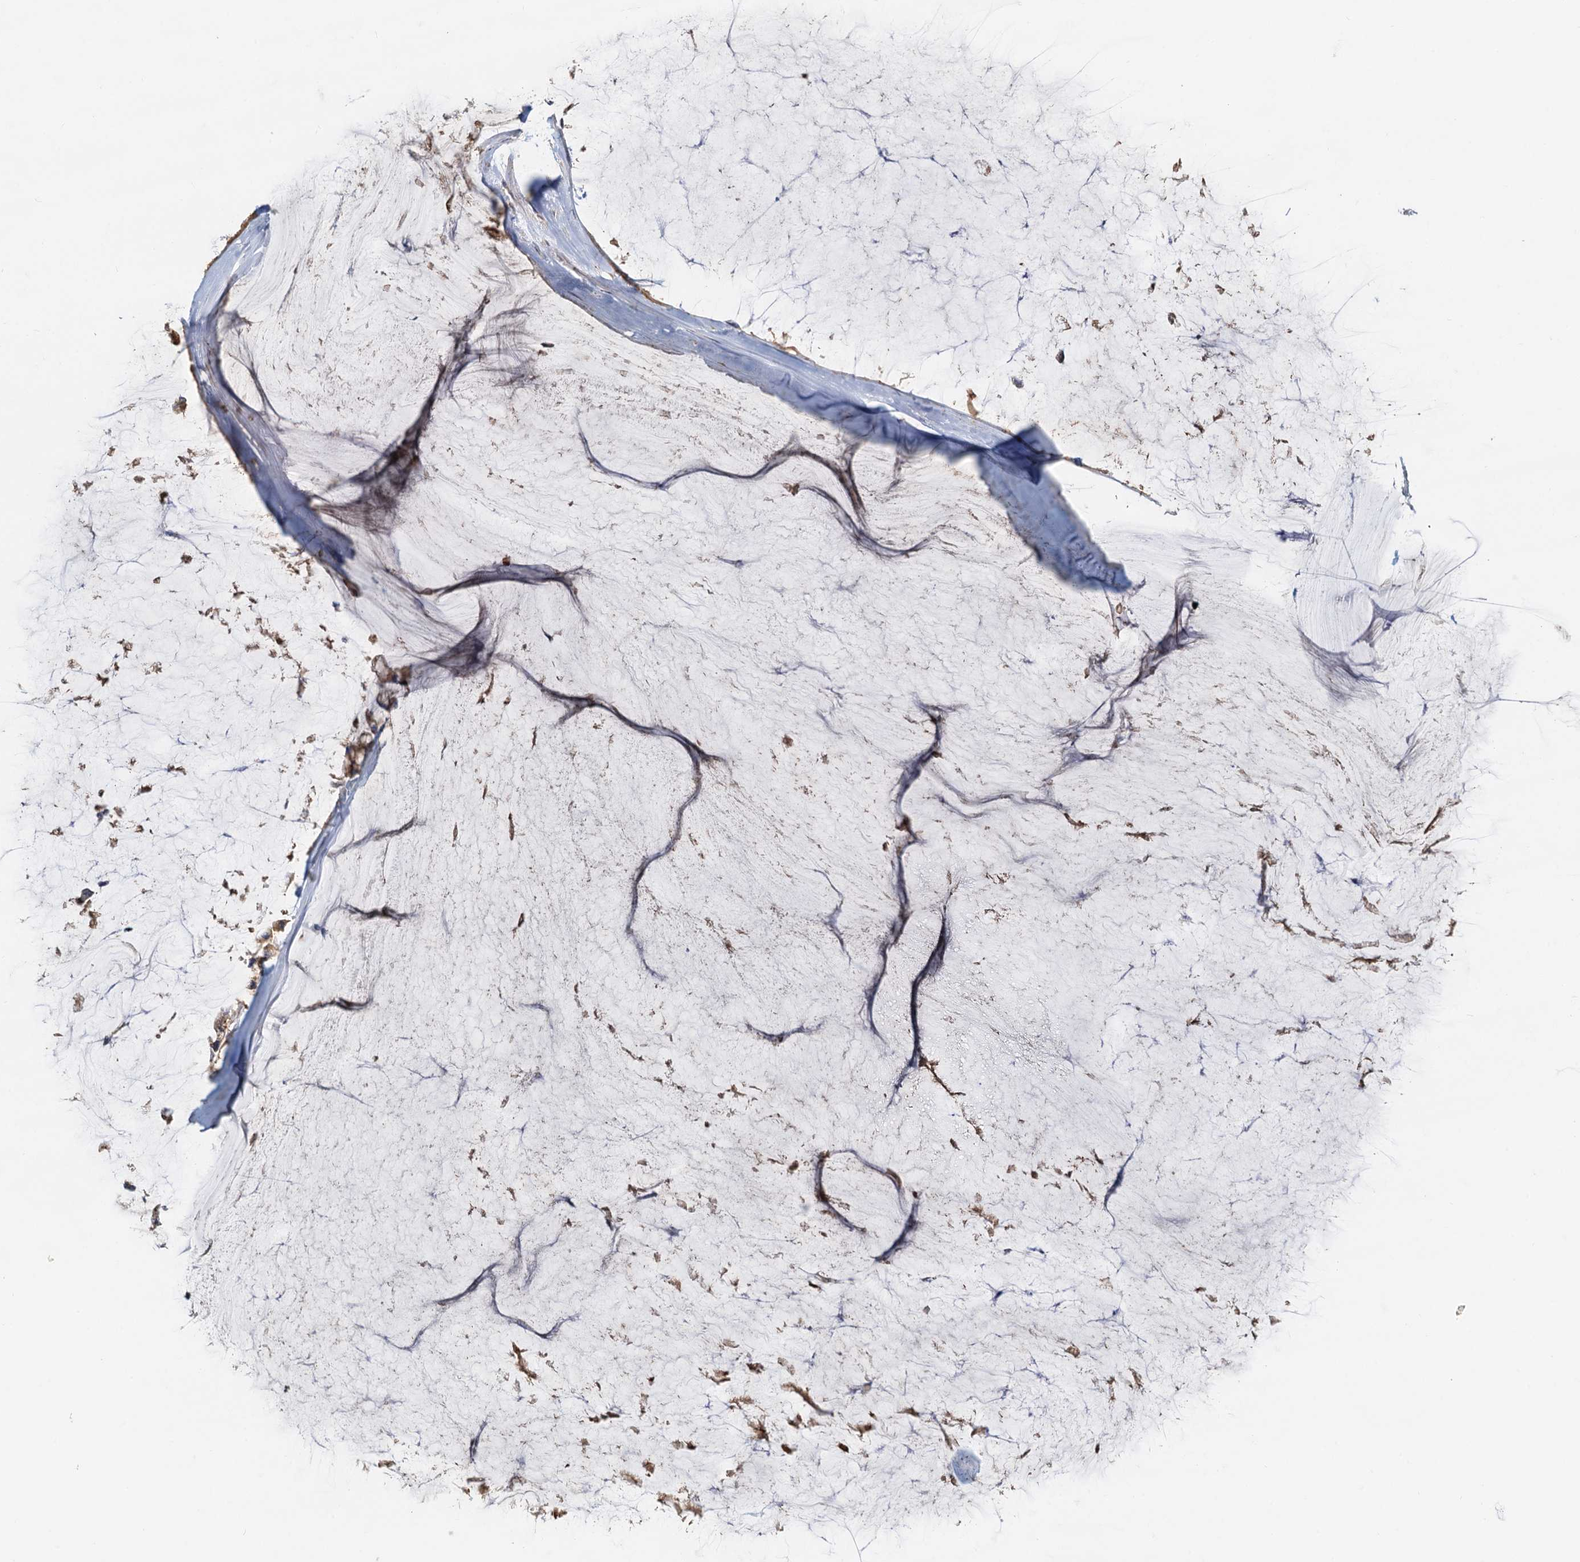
{"staining": {"intensity": "moderate", "quantity": ">75%", "location": "cytoplasmic/membranous"}, "tissue": "ovarian cancer", "cell_type": "Tumor cells", "image_type": "cancer", "snomed": [{"axis": "morphology", "description": "Cystadenocarcinoma, mucinous, NOS"}, {"axis": "topography", "description": "Ovary"}], "caption": "Protein expression analysis of human ovarian mucinous cystadenocarcinoma reveals moderate cytoplasmic/membranous expression in approximately >75% of tumor cells. (DAB = brown stain, brightfield microscopy at high magnification).", "gene": "TOLLIP", "patient": {"sex": "female", "age": 39}}